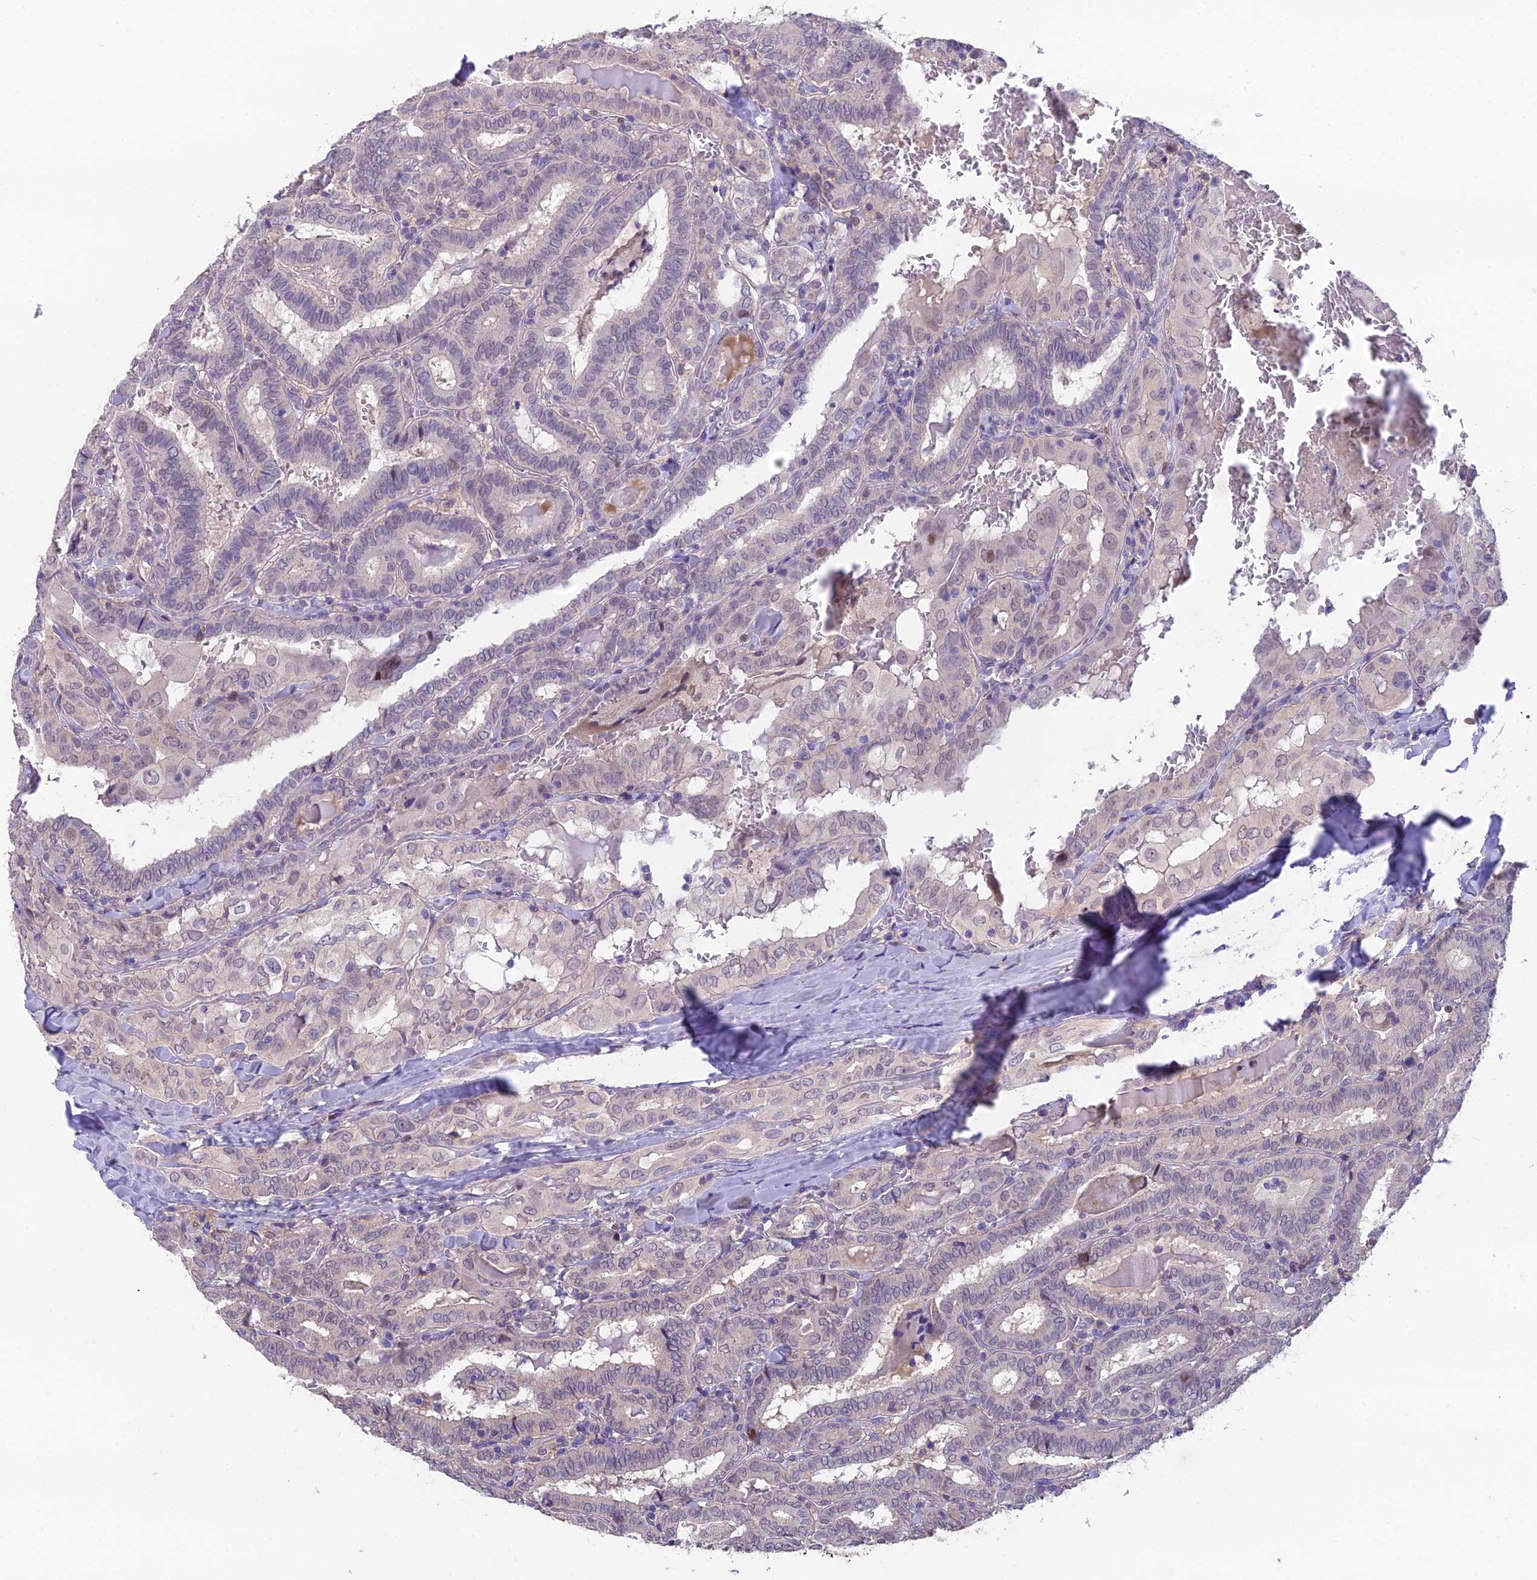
{"staining": {"intensity": "negative", "quantity": "none", "location": "none"}, "tissue": "thyroid cancer", "cell_type": "Tumor cells", "image_type": "cancer", "snomed": [{"axis": "morphology", "description": "Papillary adenocarcinoma, NOS"}, {"axis": "topography", "description": "Thyroid gland"}], "caption": "Immunohistochemistry (IHC) micrograph of neoplastic tissue: thyroid papillary adenocarcinoma stained with DAB (3,3'-diaminobenzidine) demonstrates no significant protein staining in tumor cells.", "gene": "PUS10", "patient": {"sex": "female", "age": 72}}